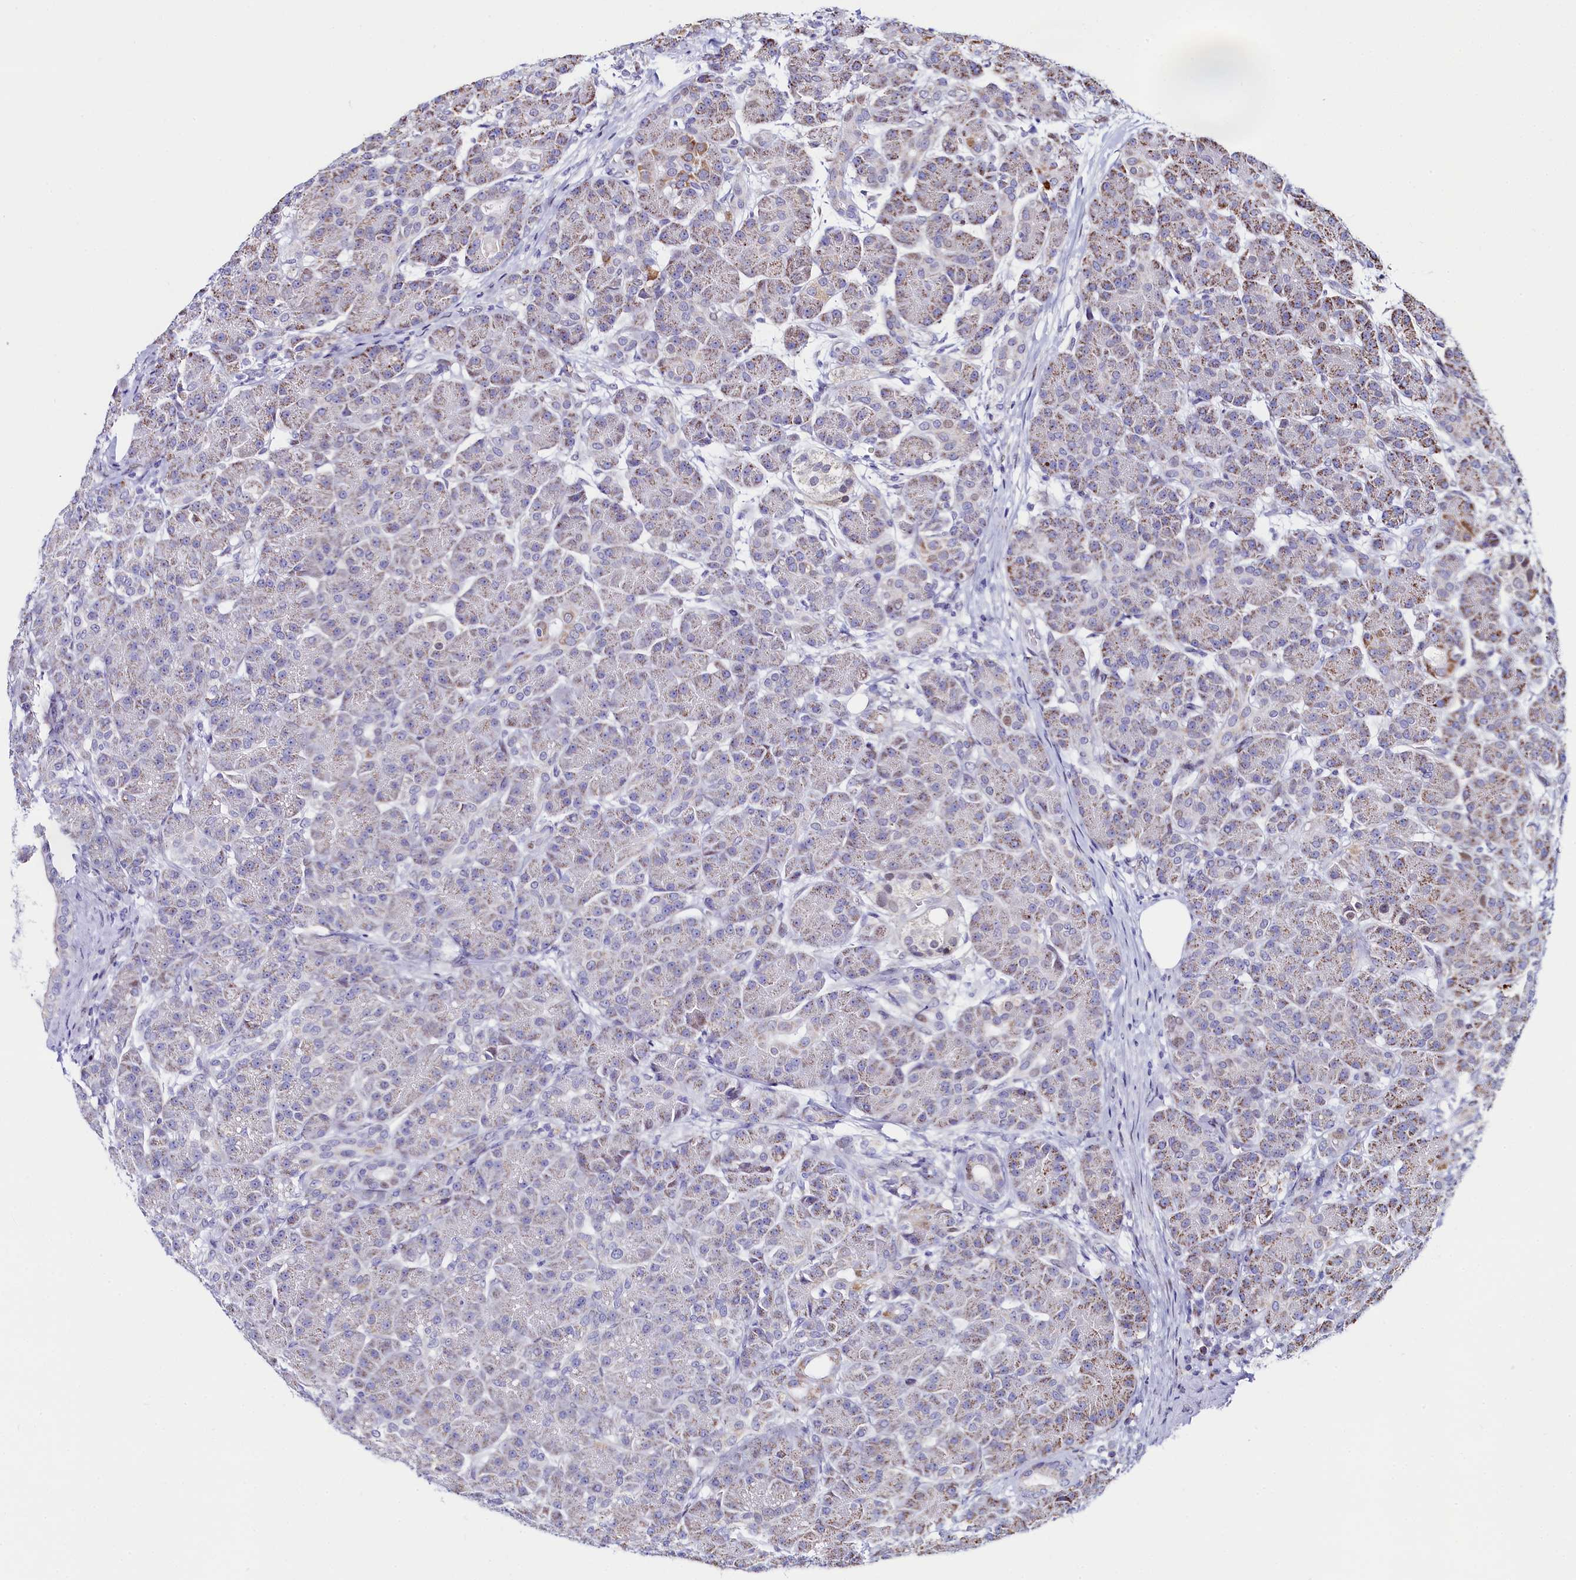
{"staining": {"intensity": "moderate", "quantity": "<25%", "location": "cytoplasmic/membranous"}, "tissue": "pancreas", "cell_type": "Exocrine glandular cells", "image_type": "normal", "snomed": [{"axis": "morphology", "description": "Normal tissue, NOS"}, {"axis": "topography", "description": "Pancreas"}], "caption": "Protein staining of normal pancreas shows moderate cytoplasmic/membranous positivity in approximately <25% of exocrine glandular cells. The staining was performed using DAB, with brown indicating positive protein expression. Nuclei are stained blue with hematoxylin.", "gene": "HDGFL3", "patient": {"sex": "male", "age": 63}}